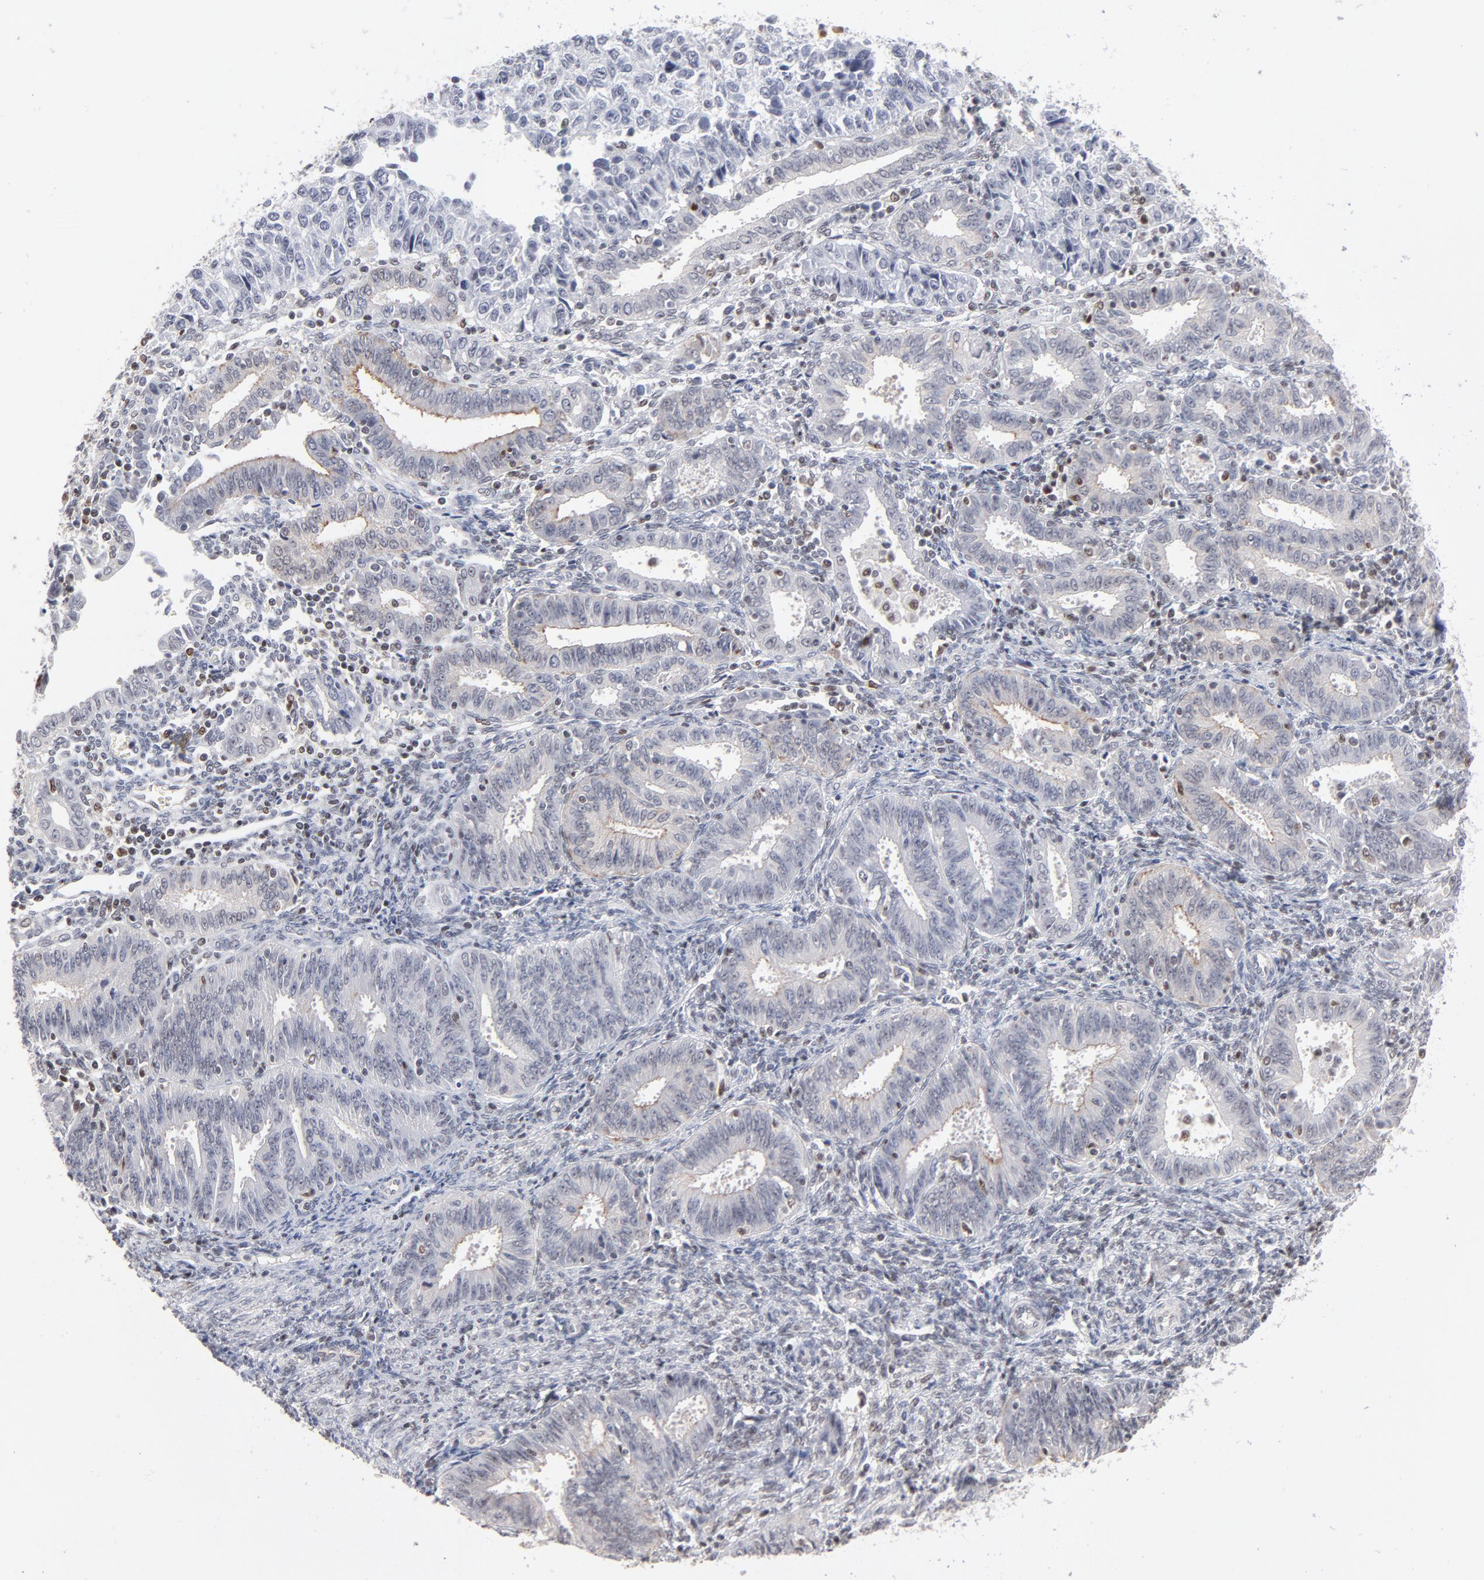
{"staining": {"intensity": "negative", "quantity": "none", "location": "none"}, "tissue": "endometrial cancer", "cell_type": "Tumor cells", "image_type": "cancer", "snomed": [{"axis": "morphology", "description": "Adenocarcinoma, NOS"}, {"axis": "topography", "description": "Endometrium"}], "caption": "Tumor cells show no significant protein expression in endometrial adenocarcinoma.", "gene": "MAX", "patient": {"sex": "female", "age": 42}}